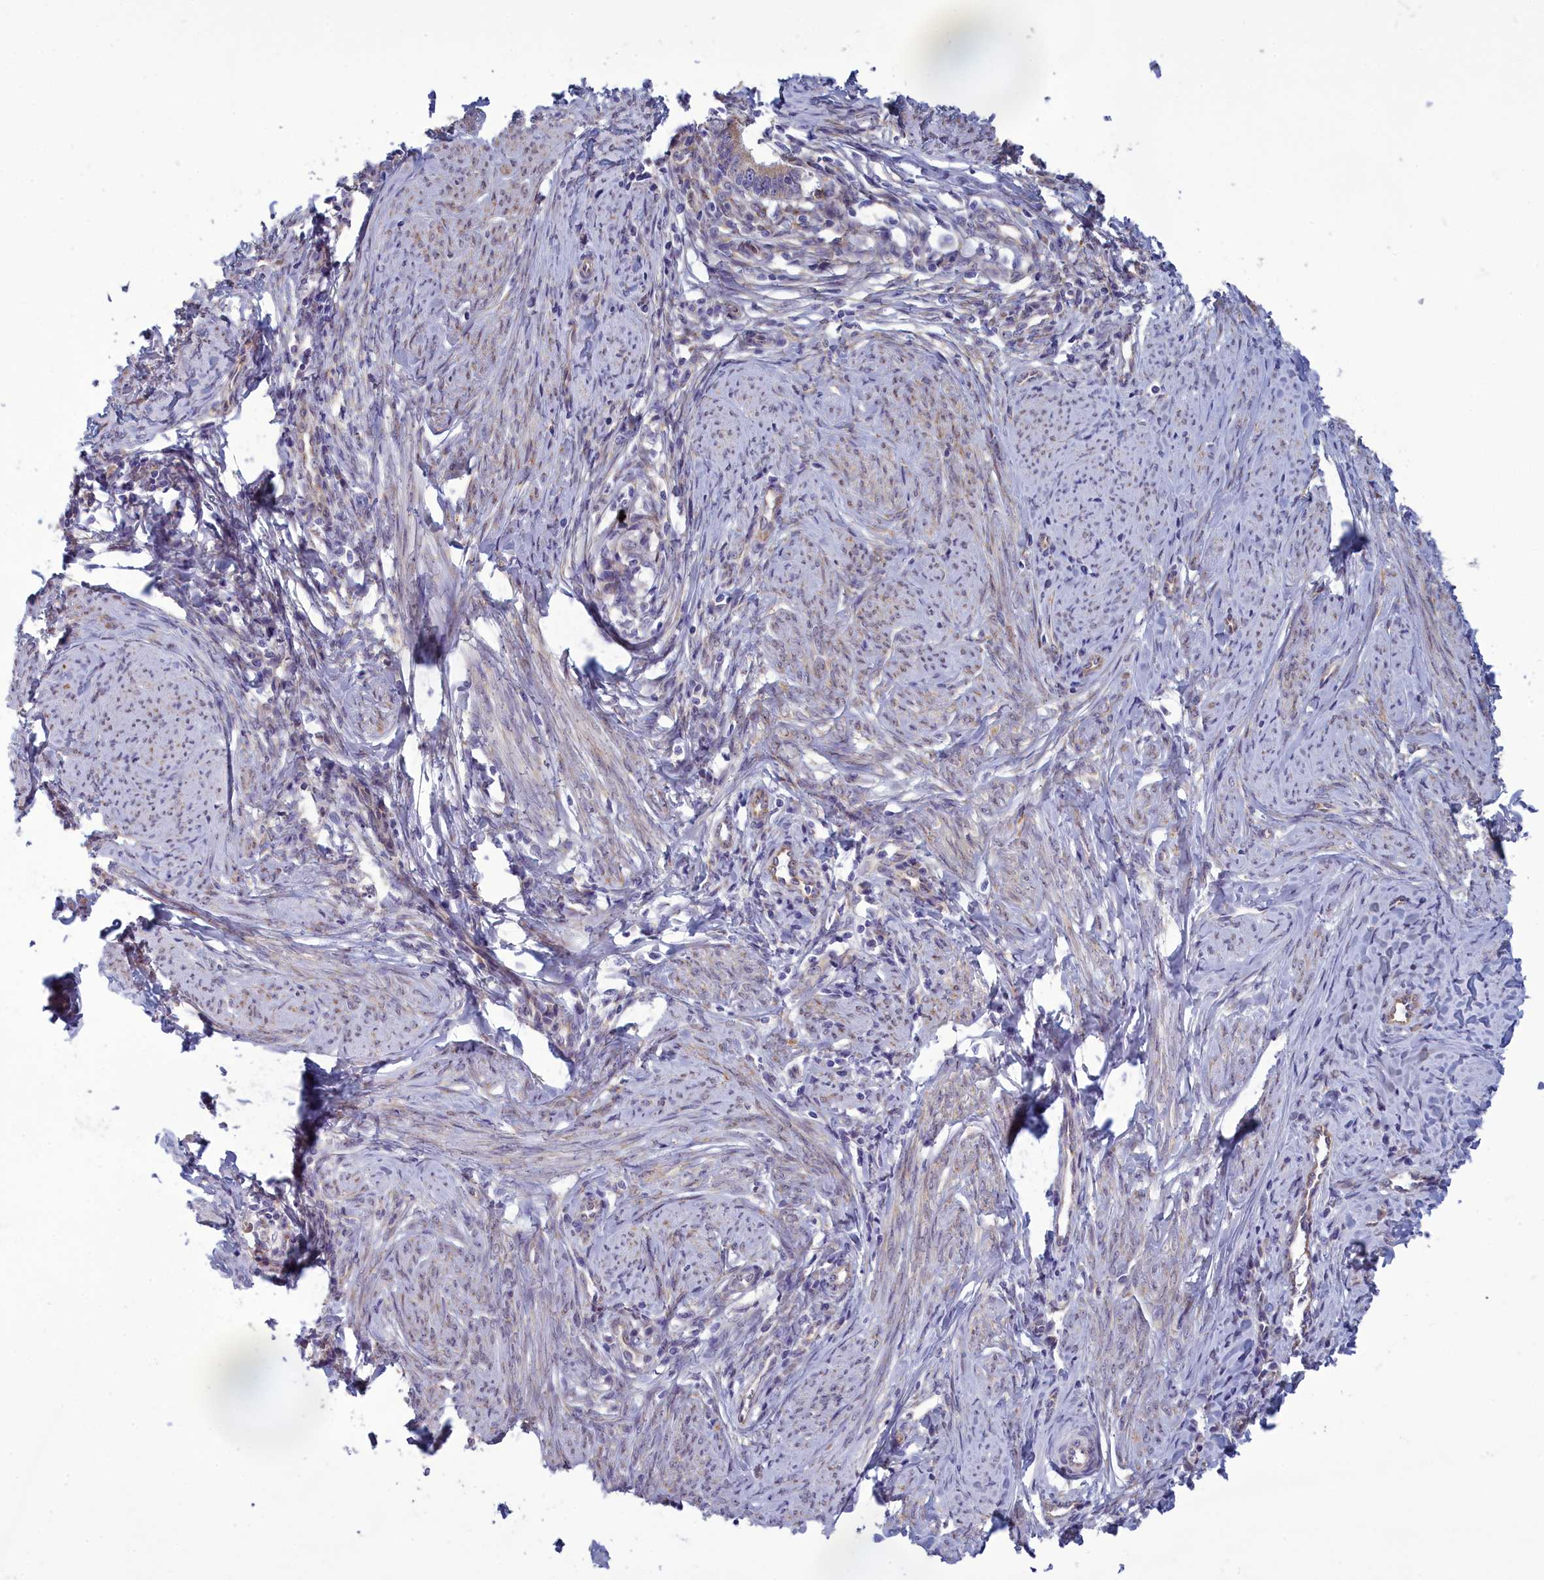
{"staining": {"intensity": "weak", "quantity": "<25%", "location": "cytoplasmic/membranous"}, "tissue": "cervical cancer", "cell_type": "Tumor cells", "image_type": "cancer", "snomed": [{"axis": "morphology", "description": "Adenocarcinoma, NOS"}, {"axis": "topography", "description": "Cervix"}], "caption": "Human cervical cancer (adenocarcinoma) stained for a protein using immunohistochemistry demonstrates no positivity in tumor cells.", "gene": "CENATAC", "patient": {"sex": "female", "age": 36}}